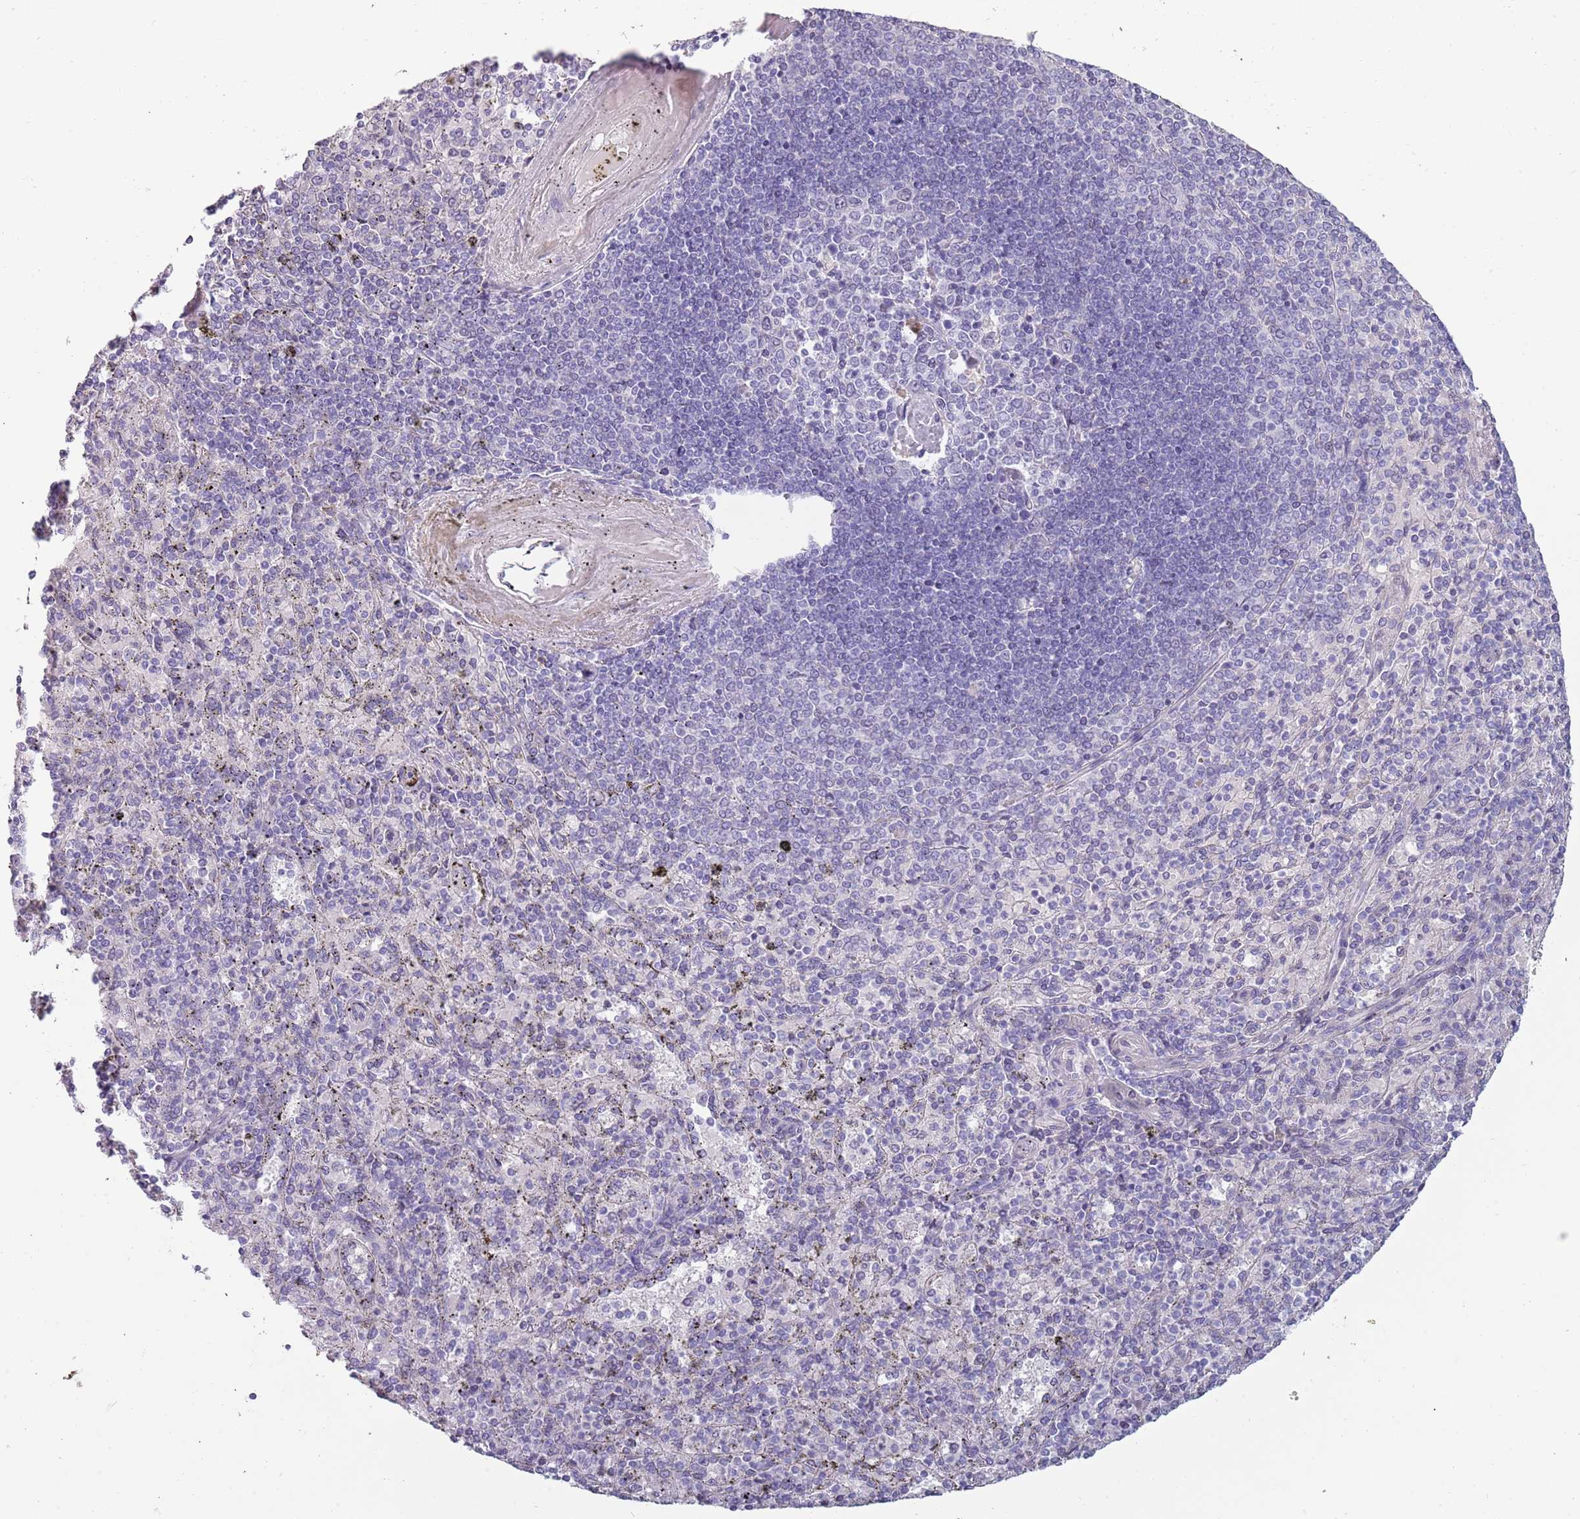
{"staining": {"intensity": "negative", "quantity": "none", "location": "none"}, "tissue": "spleen", "cell_type": "Cells in red pulp", "image_type": "normal", "snomed": [{"axis": "morphology", "description": "Normal tissue, NOS"}, {"axis": "topography", "description": "Spleen"}], "caption": "Image shows no protein expression in cells in red pulp of benign spleen.", "gene": "TNFRSF6B", "patient": {"sex": "male", "age": 82}}